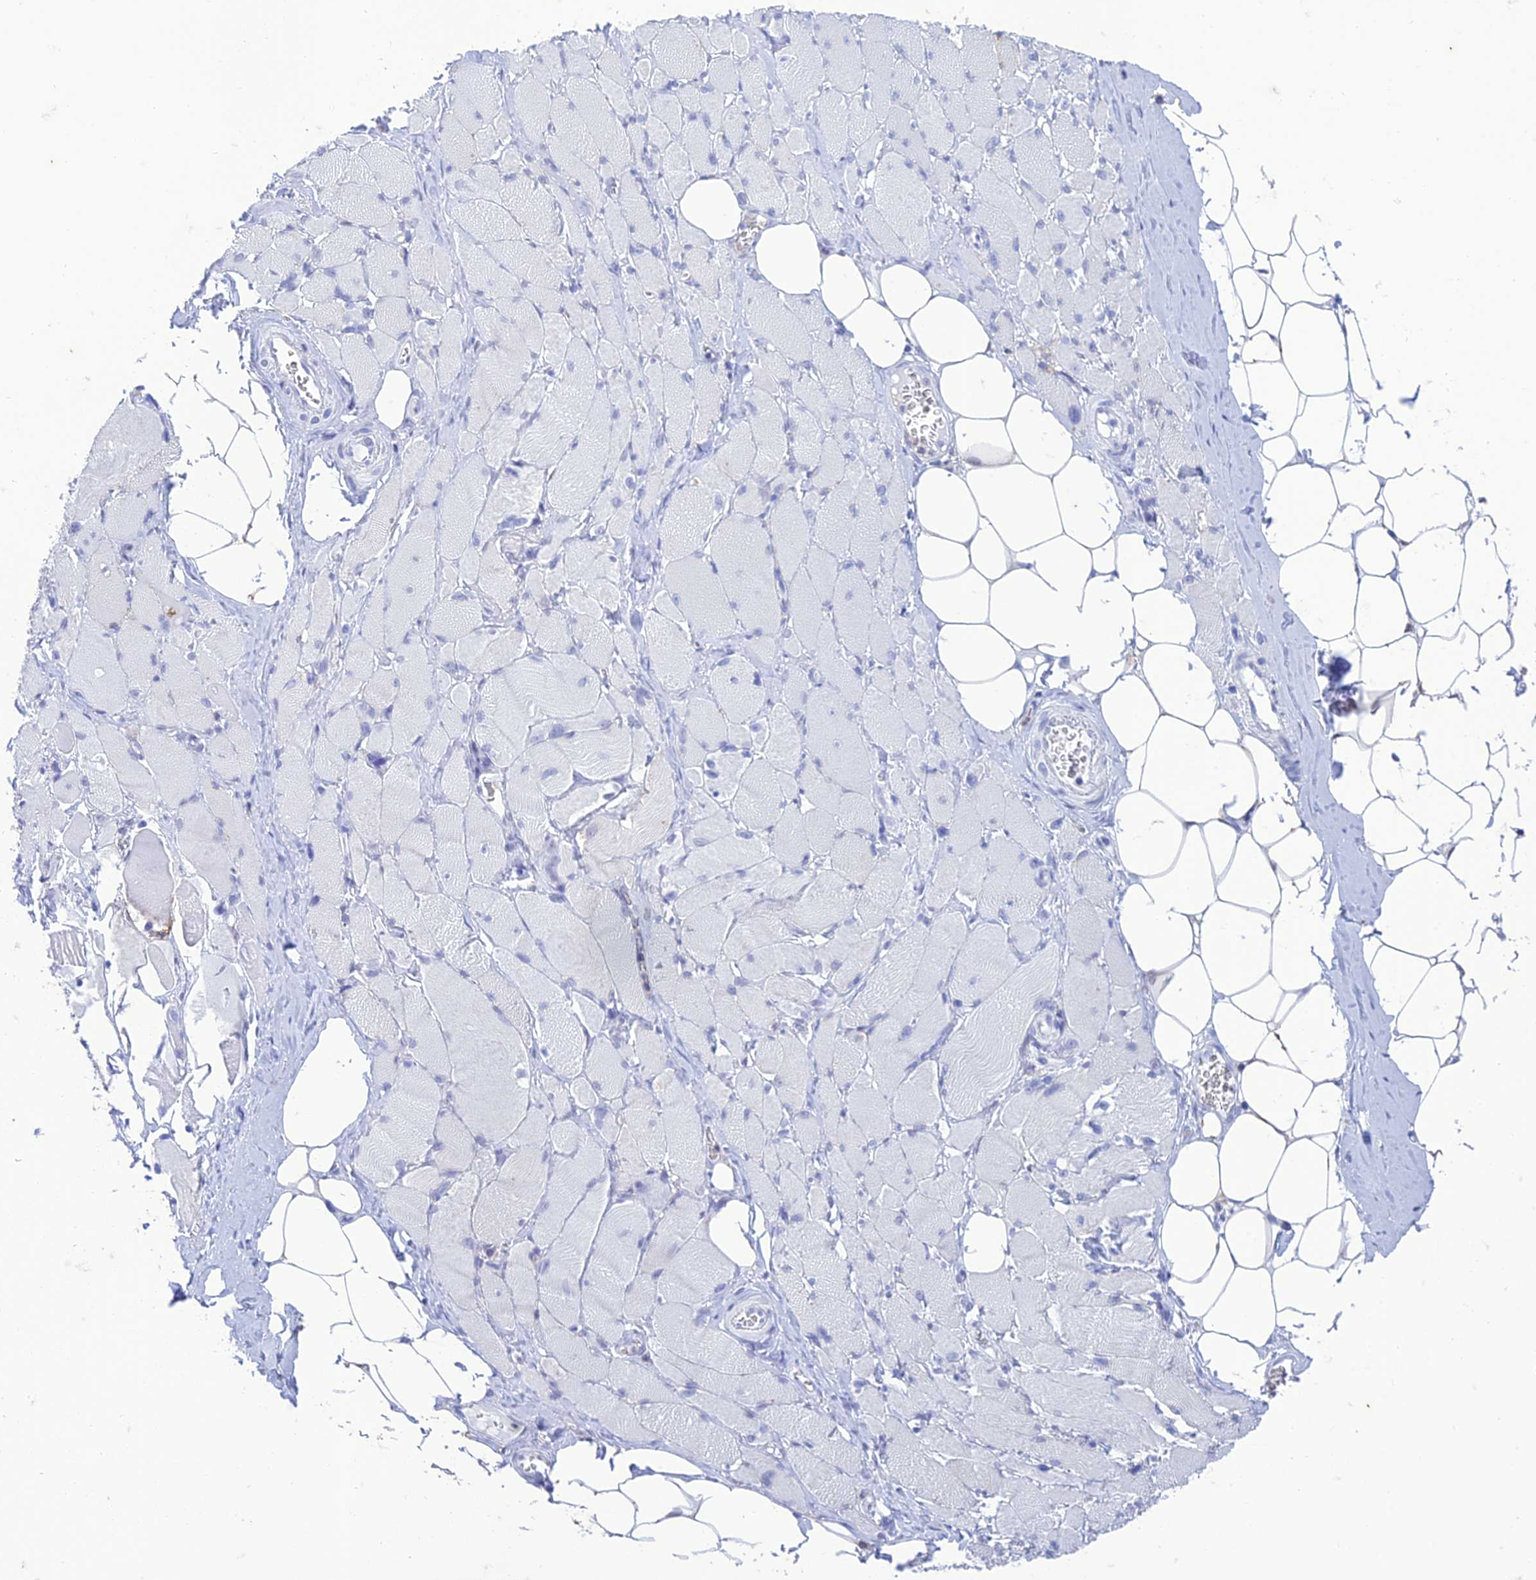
{"staining": {"intensity": "negative", "quantity": "none", "location": "none"}, "tissue": "skeletal muscle", "cell_type": "Myocytes", "image_type": "normal", "snomed": [{"axis": "morphology", "description": "Normal tissue, NOS"}, {"axis": "morphology", "description": "Basal cell carcinoma"}, {"axis": "topography", "description": "Skeletal muscle"}], "caption": "The image exhibits no significant staining in myocytes of skeletal muscle.", "gene": "FGF7", "patient": {"sex": "female", "age": 64}}